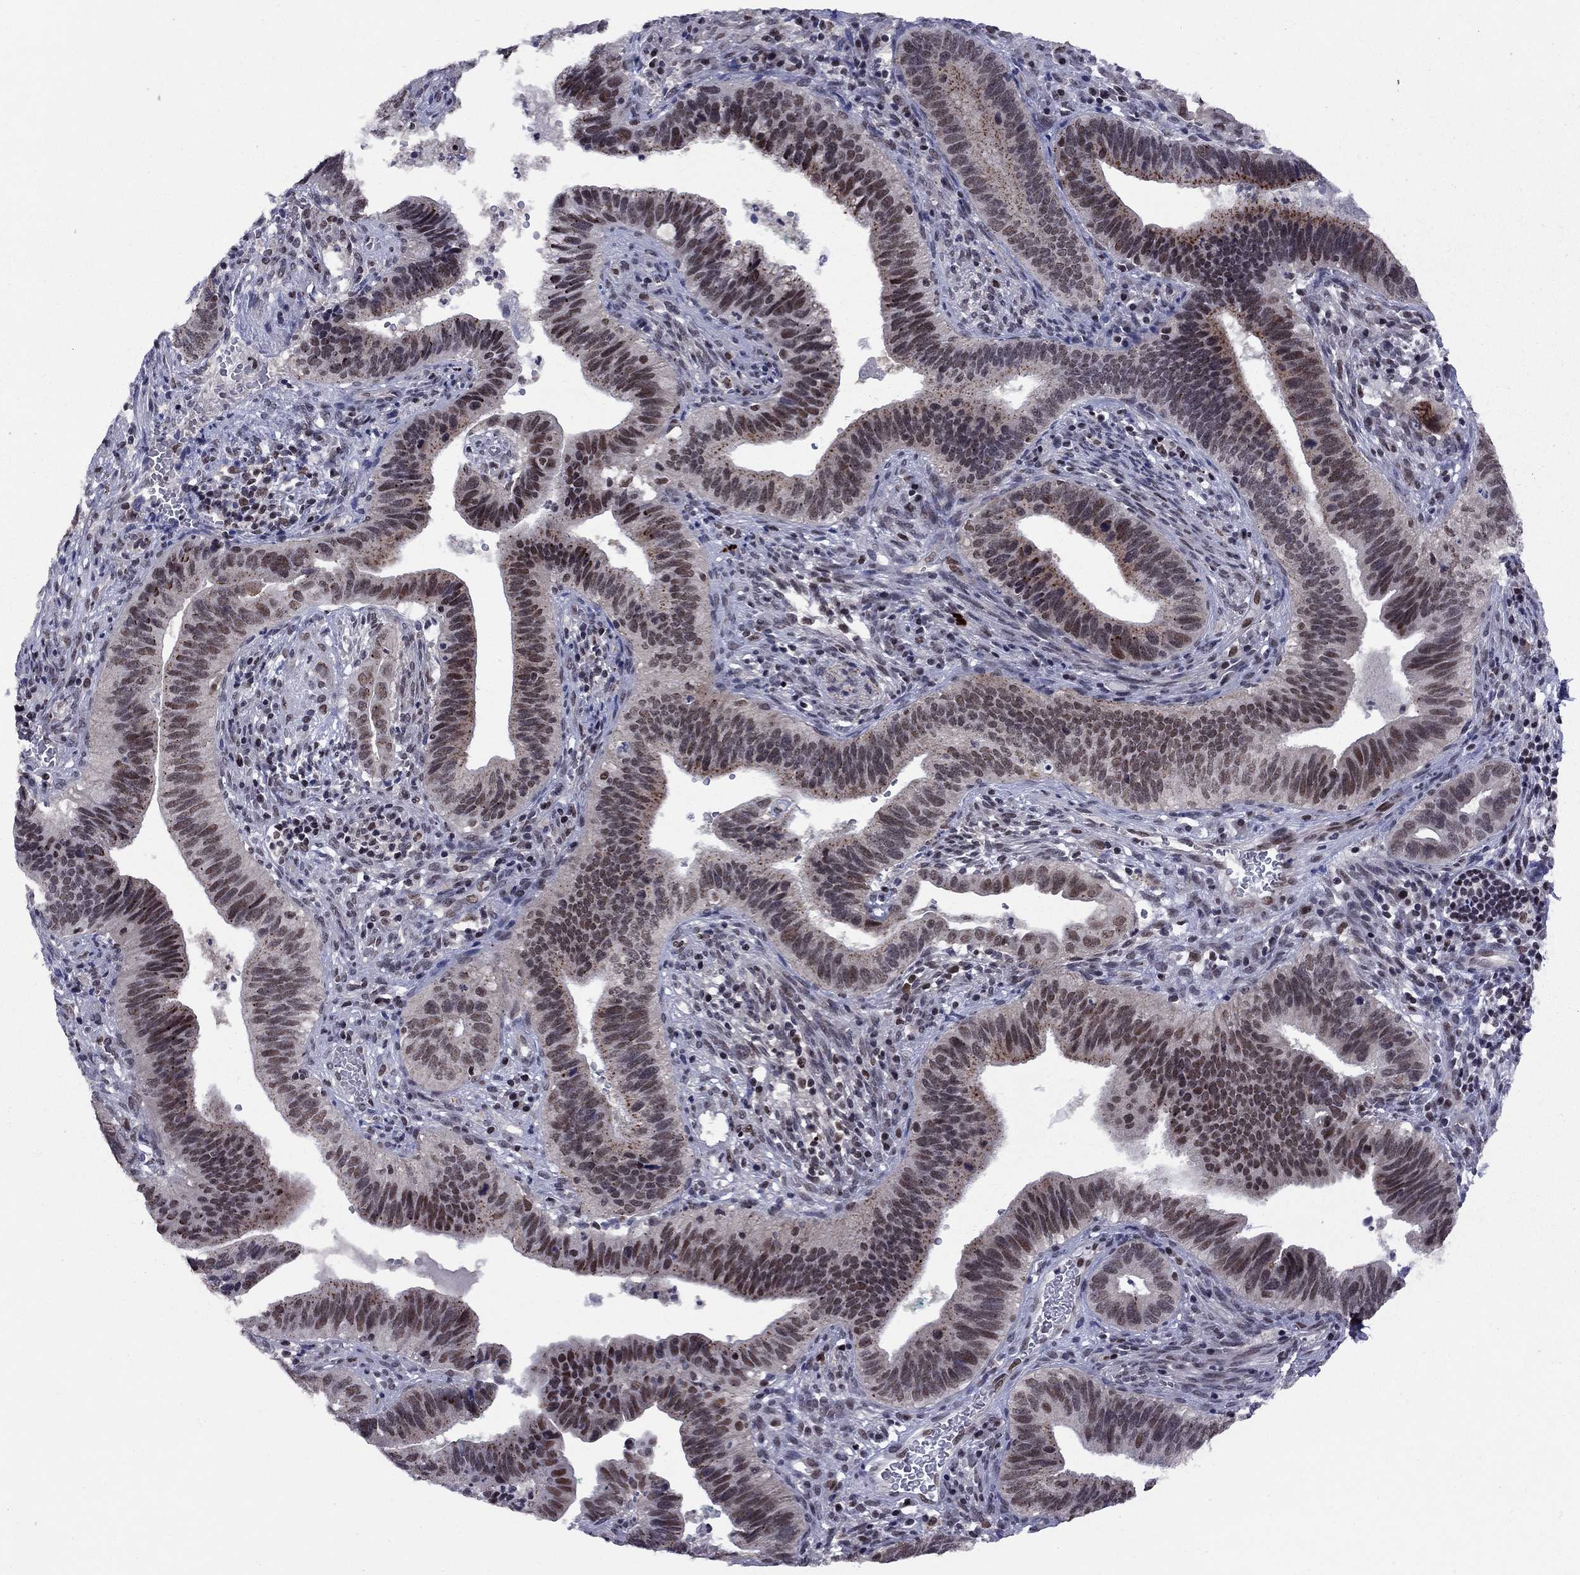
{"staining": {"intensity": "weak", "quantity": "<25%", "location": "nuclear"}, "tissue": "cervical cancer", "cell_type": "Tumor cells", "image_type": "cancer", "snomed": [{"axis": "morphology", "description": "Adenocarcinoma, NOS"}, {"axis": "topography", "description": "Cervix"}], "caption": "Adenocarcinoma (cervical) was stained to show a protein in brown. There is no significant positivity in tumor cells. (DAB immunohistochemistry with hematoxylin counter stain).", "gene": "TAF9", "patient": {"sex": "female", "age": 42}}